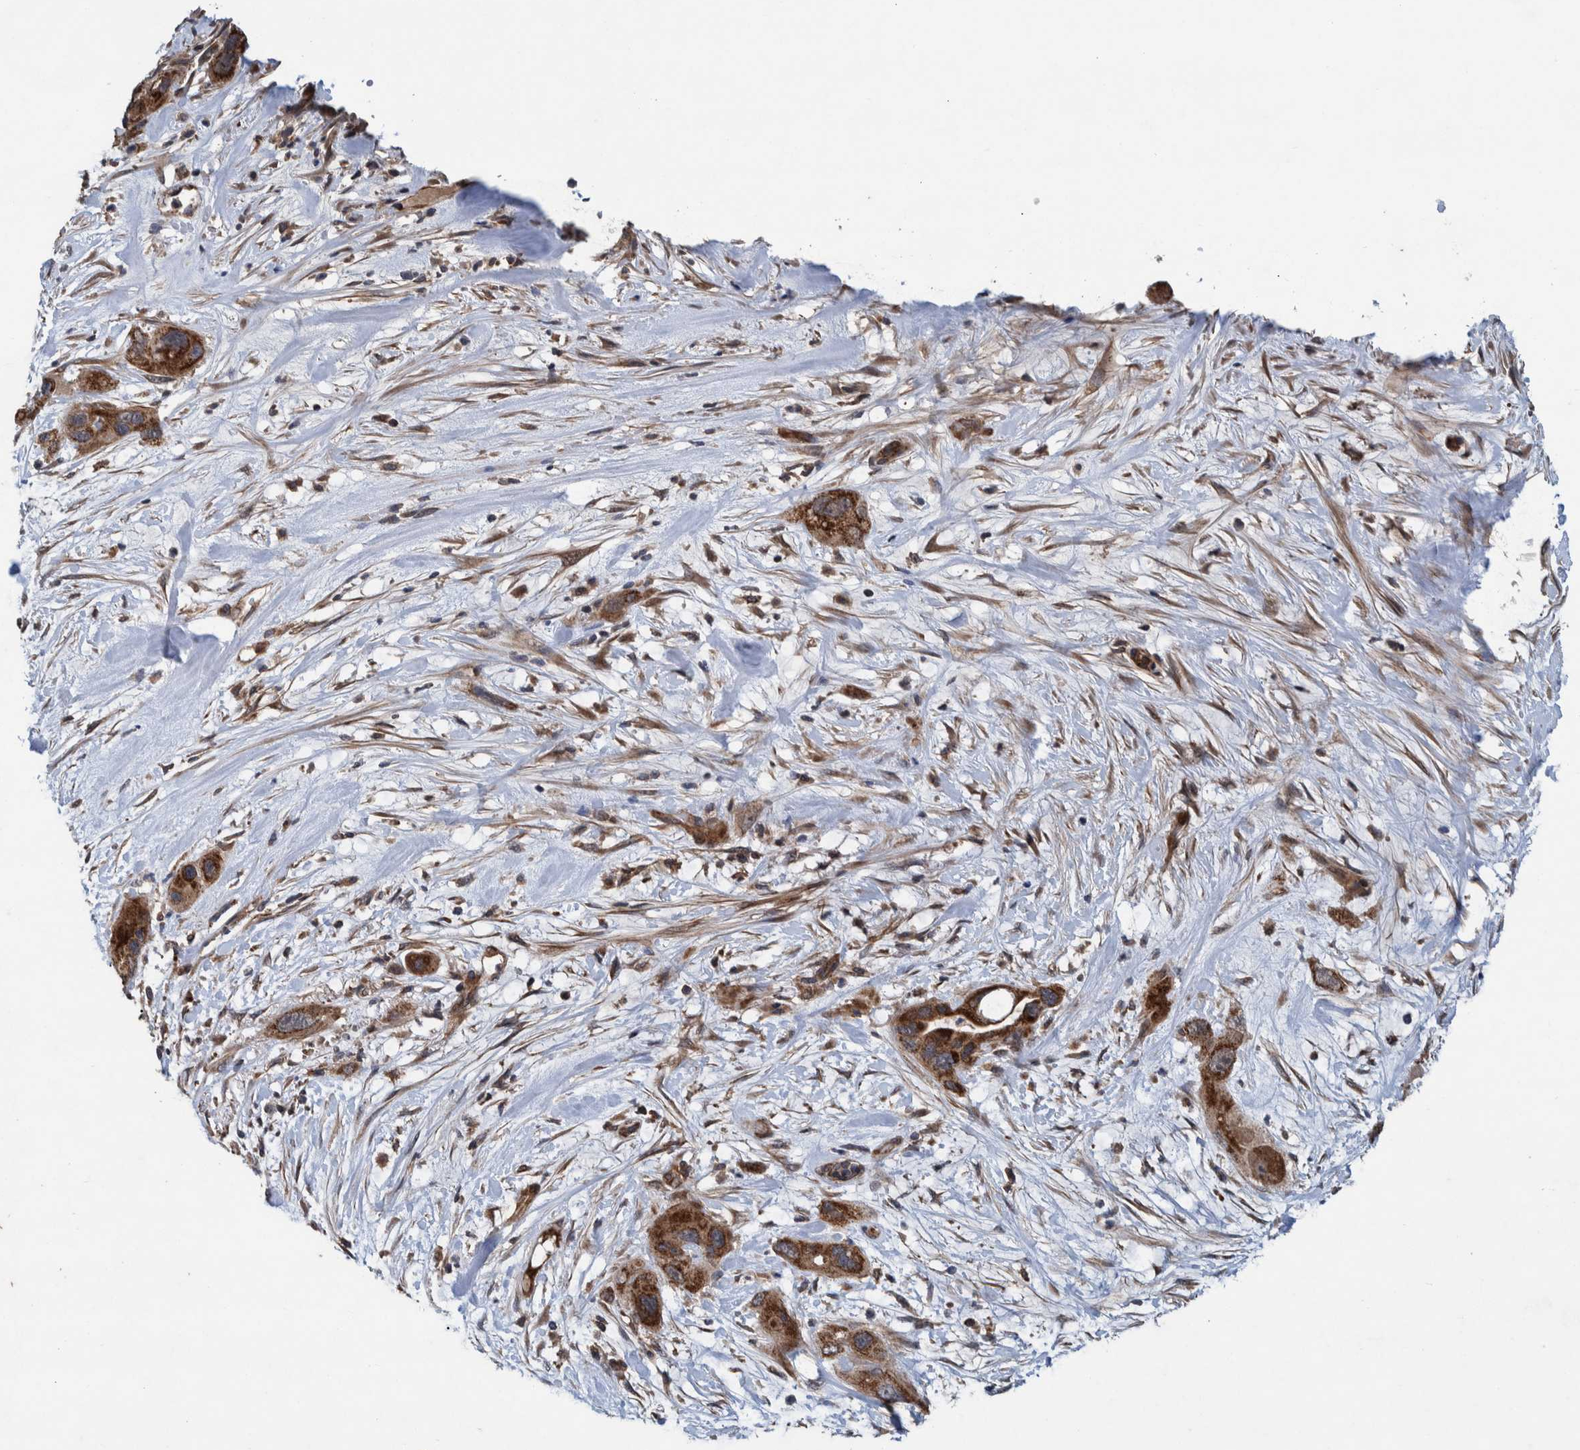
{"staining": {"intensity": "strong", "quantity": ">75%", "location": "cytoplasmic/membranous"}, "tissue": "pancreatic cancer", "cell_type": "Tumor cells", "image_type": "cancer", "snomed": [{"axis": "morphology", "description": "Adenocarcinoma, NOS"}, {"axis": "topography", "description": "Pancreas"}], "caption": "Protein staining reveals strong cytoplasmic/membranous expression in approximately >75% of tumor cells in pancreatic cancer.", "gene": "MRPS7", "patient": {"sex": "female", "age": 71}}